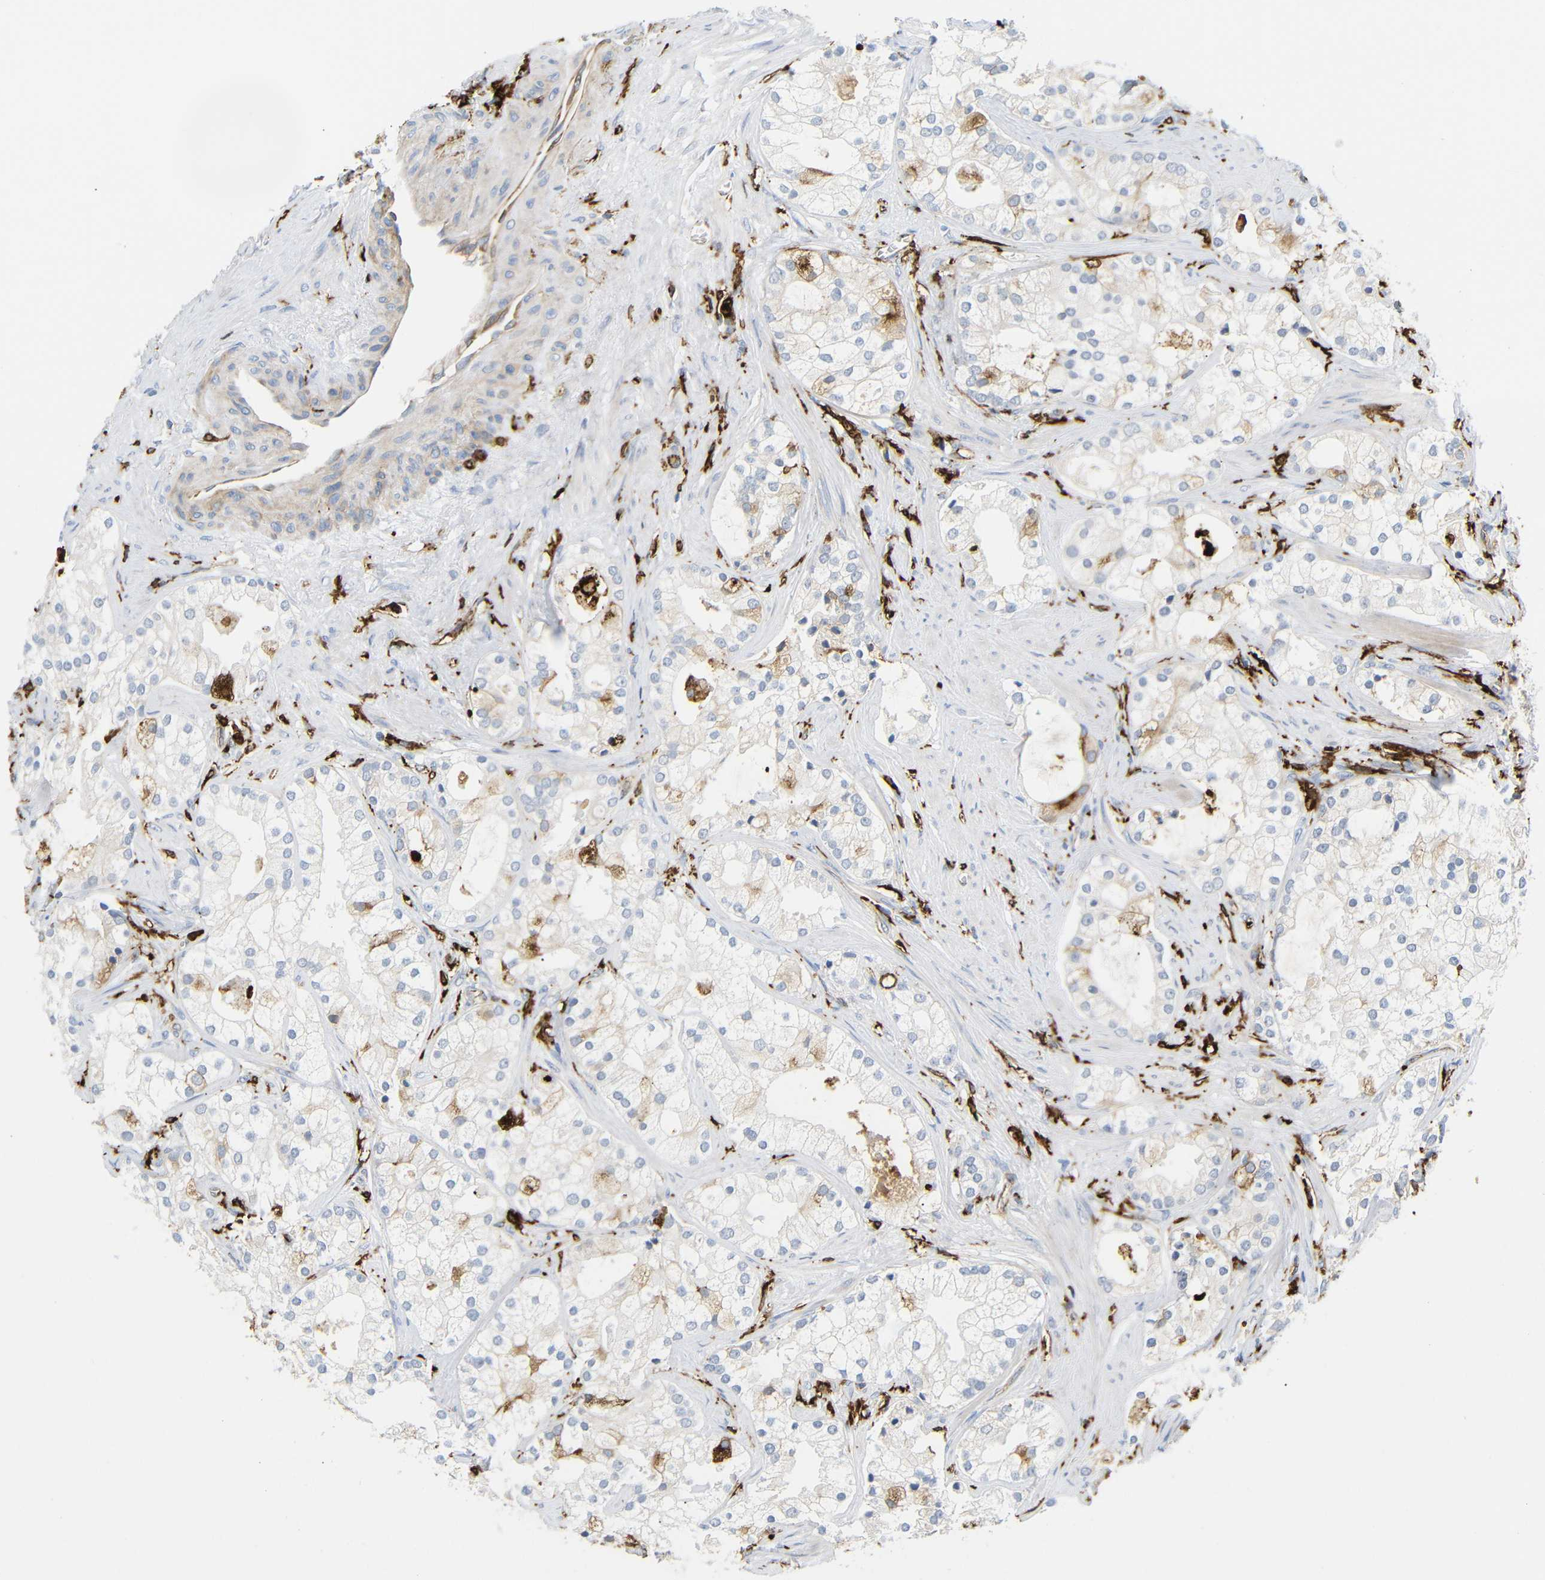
{"staining": {"intensity": "negative", "quantity": "none", "location": "none"}, "tissue": "prostate cancer", "cell_type": "Tumor cells", "image_type": "cancer", "snomed": [{"axis": "morphology", "description": "Adenocarcinoma, Low grade"}, {"axis": "topography", "description": "Prostate"}], "caption": "This is a micrograph of immunohistochemistry staining of prostate cancer (adenocarcinoma (low-grade)), which shows no positivity in tumor cells.", "gene": "HLA-DQB1", "patient": {"sex": "male", "age": 58}}